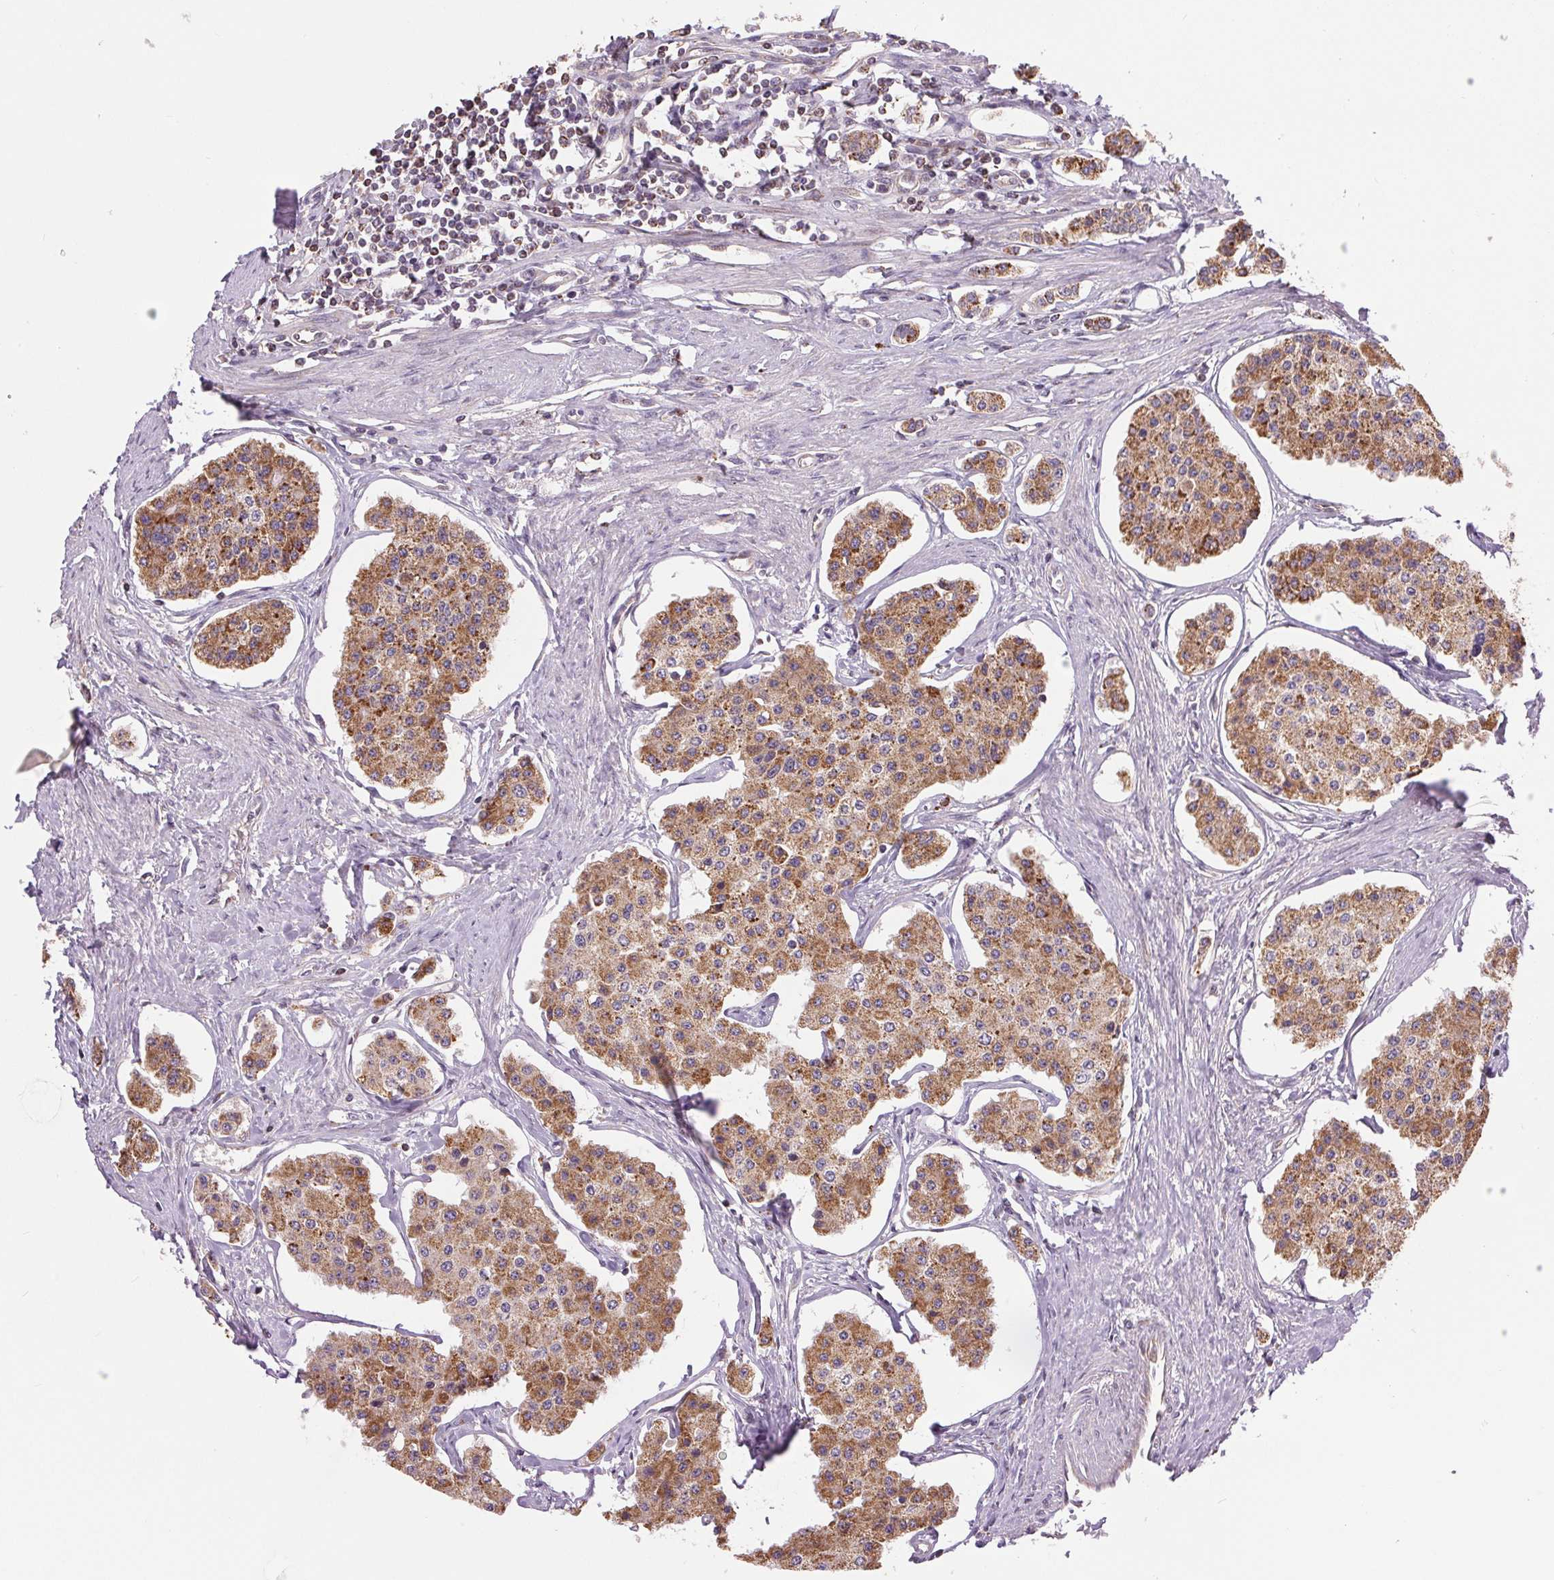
{"staining": {"intensity": "moderate", "quantity": ">75%", "location": "cytoplasmic/membranous"}, "tissue": "carcinoid", "cell_type": "Tumor cells", "image_type": "cancer", "snomed": [{"axis": "morphology", "description": "Carcinoid, malignant, NOS"}, {"axis": "topography", "description": "Small intestine"}], "caption": "A histopathology image showing moderate cytoplasmic/membranous positivity in approximately >75% of tumor cells in carcinoid, as visualized by brown immunohistochemical staining.", "gene": "DGUOK", "patient": {"sex": "female", "age": 65}}